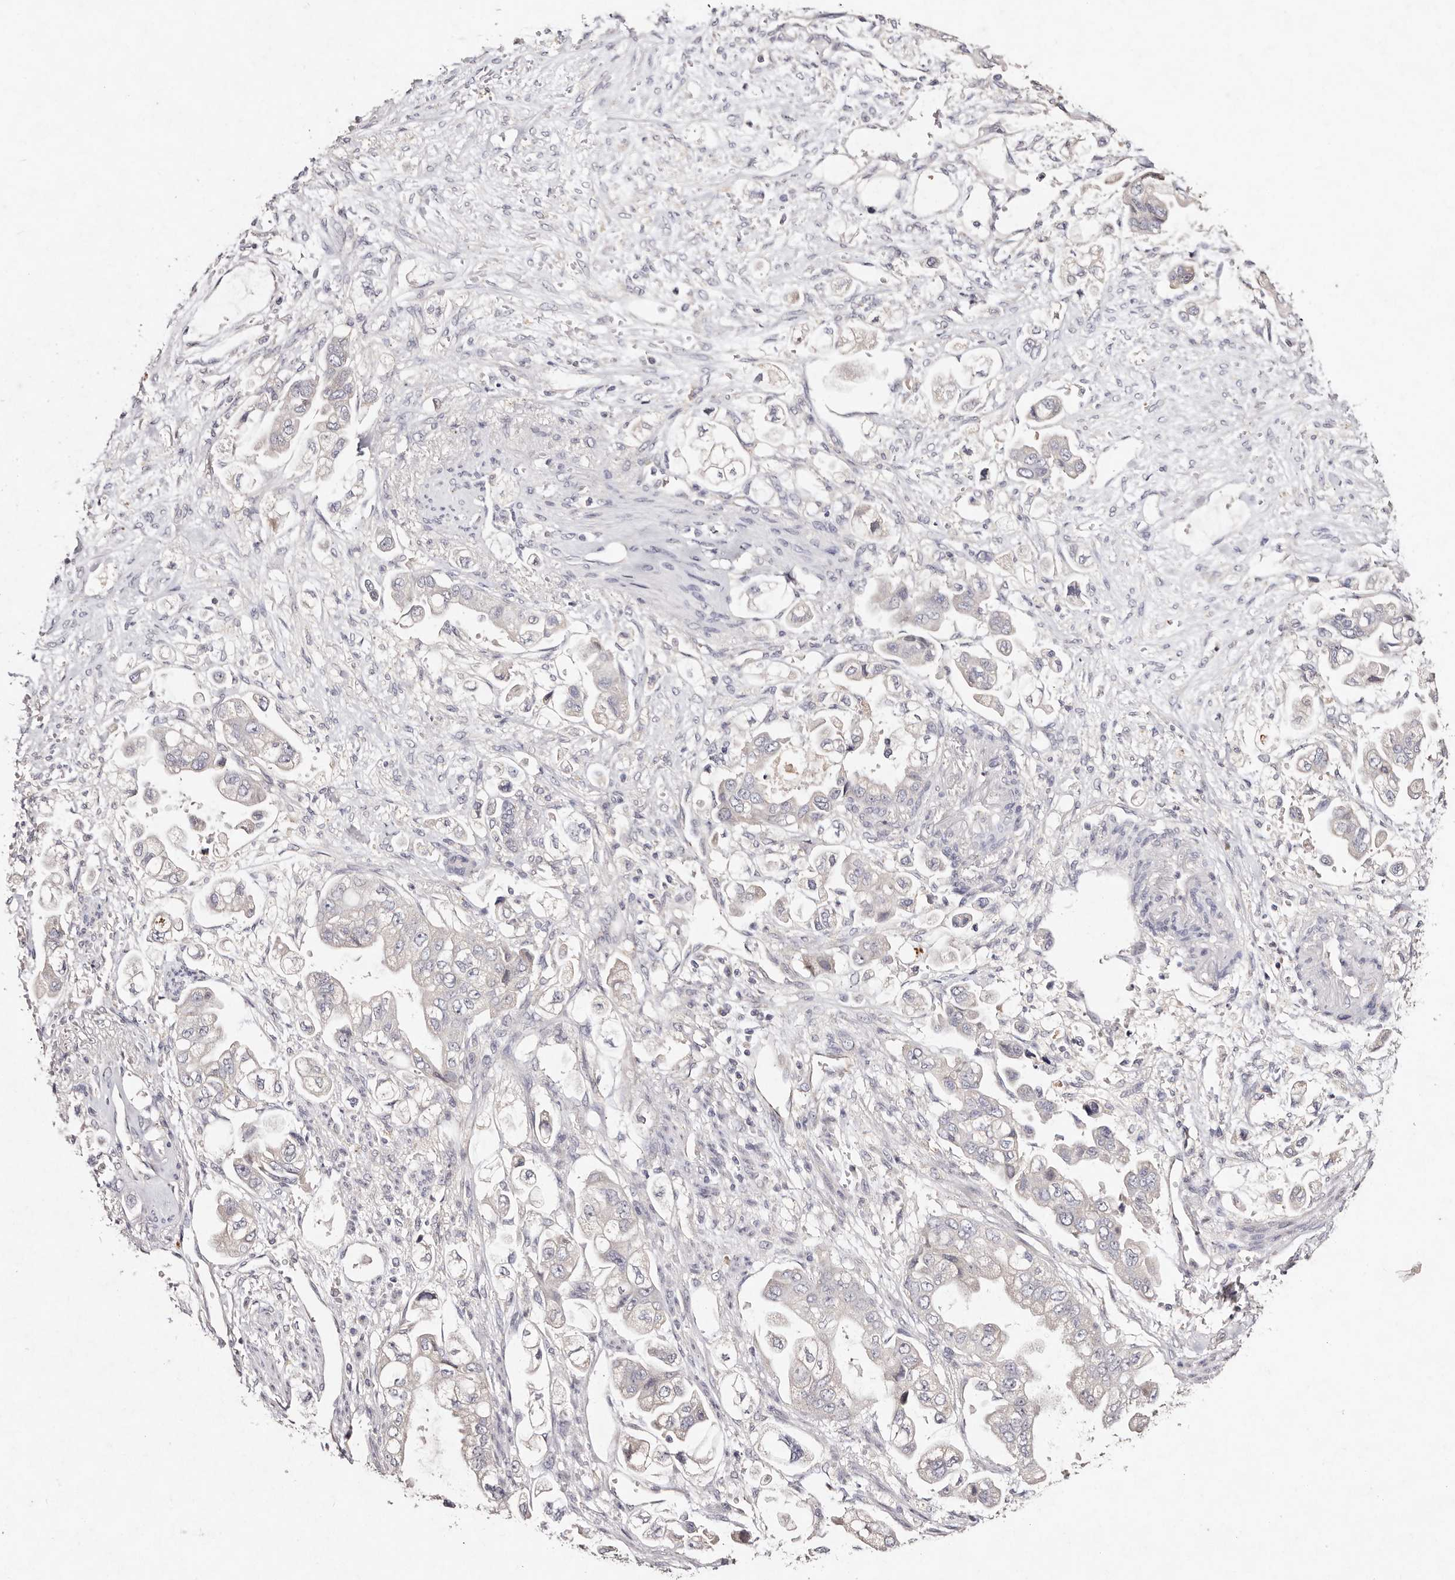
{"staining": {"intensity": "negative", "quantity": "none", "location": "none"}, "tissue": "stomach cancer", "cell_type": "Tumor cells", "image_type": "cancer", "snomed": [{"axis": "morphology", "description": "Adenocarcinoma, NOS"}, {"axis": "topography", "description": "Stomach"}], "caption": "Tumor cells are negative for brown protein staining in stomach cancer. The staining is performed using DAB (3,3'-diaminobenzidine) brown chromogen with nuclei counter-stained in using hematoxylin.", "gene": "TSC2", "patient": {"sex": "male", "age": 62}}